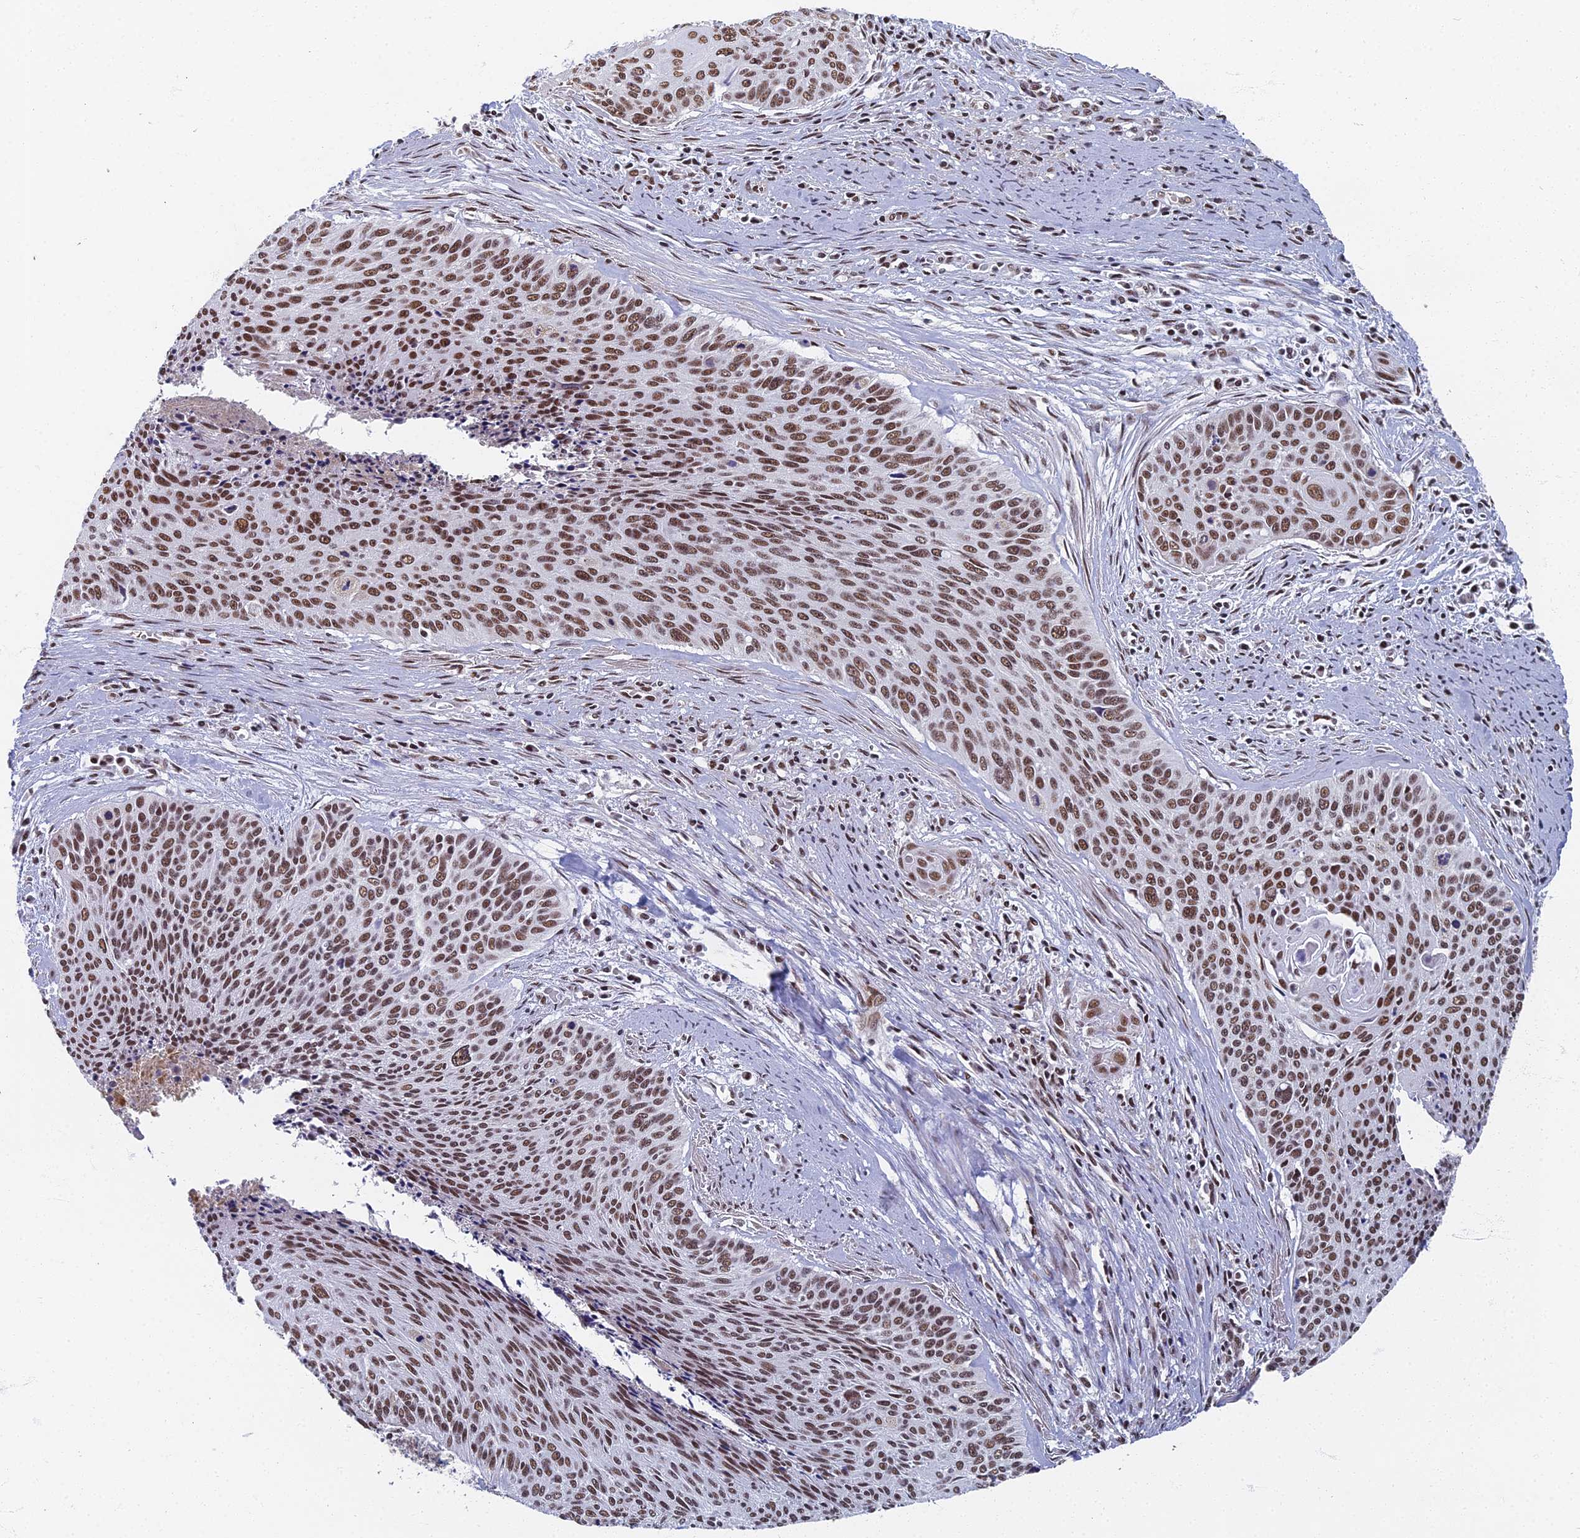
{"staining": {"intensity": "moderate", "quantity": ">75%", "location": "nuclear"}, "tissue": "cervical cancer", "cell_type": "Tumor cells", "image_type": "cancer", "snomed": [{"axis": "morphology", "description": "Squamous cell carcinoma, NOS"}, {"axis": "topography", "description": "Cervix"}], "caption": "Squamous cell carcinoma (cervical) was stained to show a protein in brown. There is medium levels of moderate nuclear expression in approximately >75% of tumor cells.", "gene": "TAF13", "patient": {"sex": "female", "age": 55}}